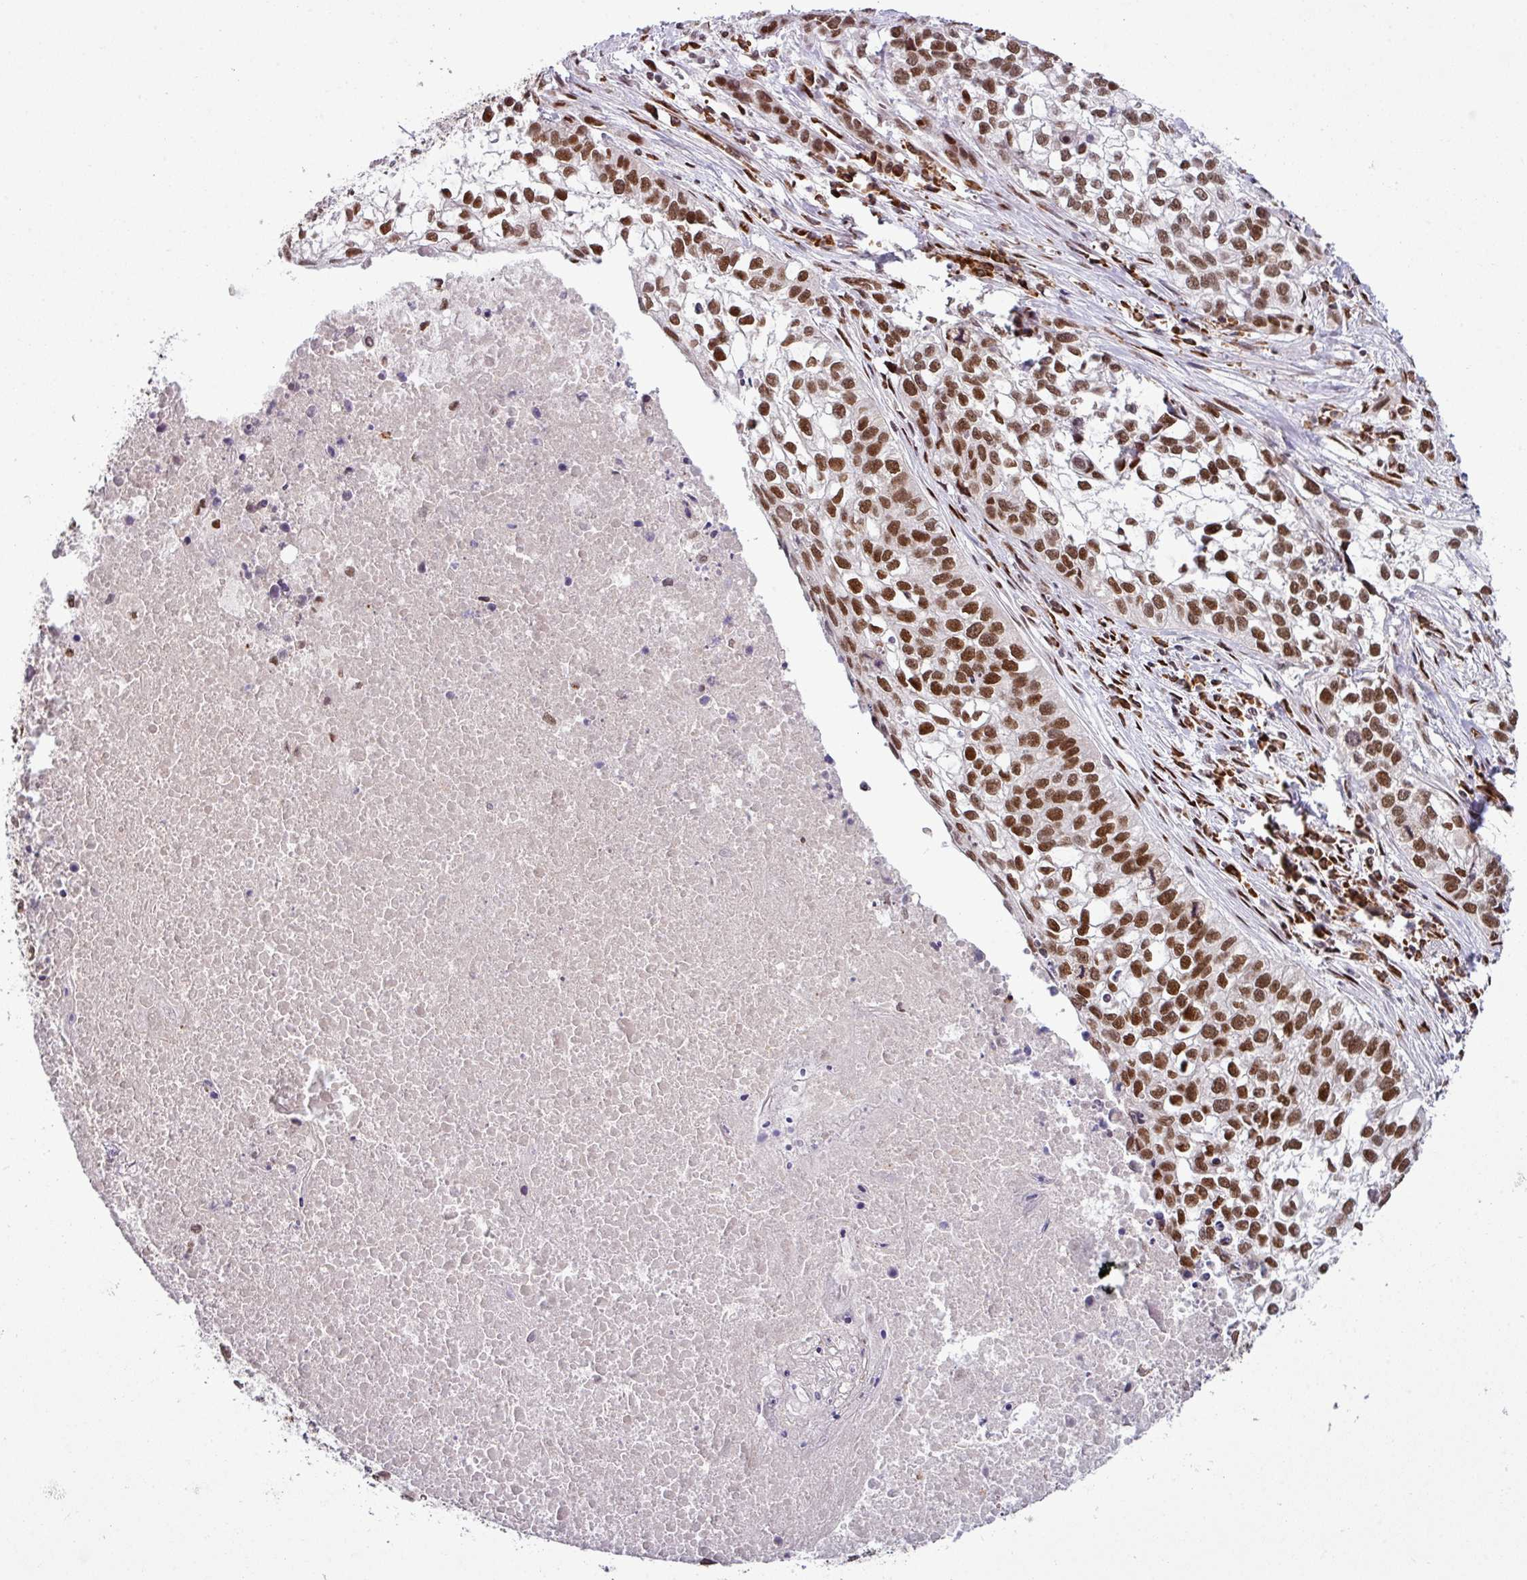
{"staining": {"intensity": "strong", "quantity": ">75%", "location": "nuclear"}, "tissue": "lung cancer", "cell_type": "Tumor cells", "image_type": "cancer", "snomed": [{"axis": "morphology", "description": "Squamous cell carcinoma, NOS"}, {"axis": "topography", "description": "Lung"}], "caption": "Protein staining displays strong nuclear staining in about >75% of tumor cells in lung cancer (squamous cell carcinoma). (brown staining indicates protein expression, while blue staining denotes nuclei).", "gene": "PRDM5", "patient": {"sex": "male", "age": 74}}